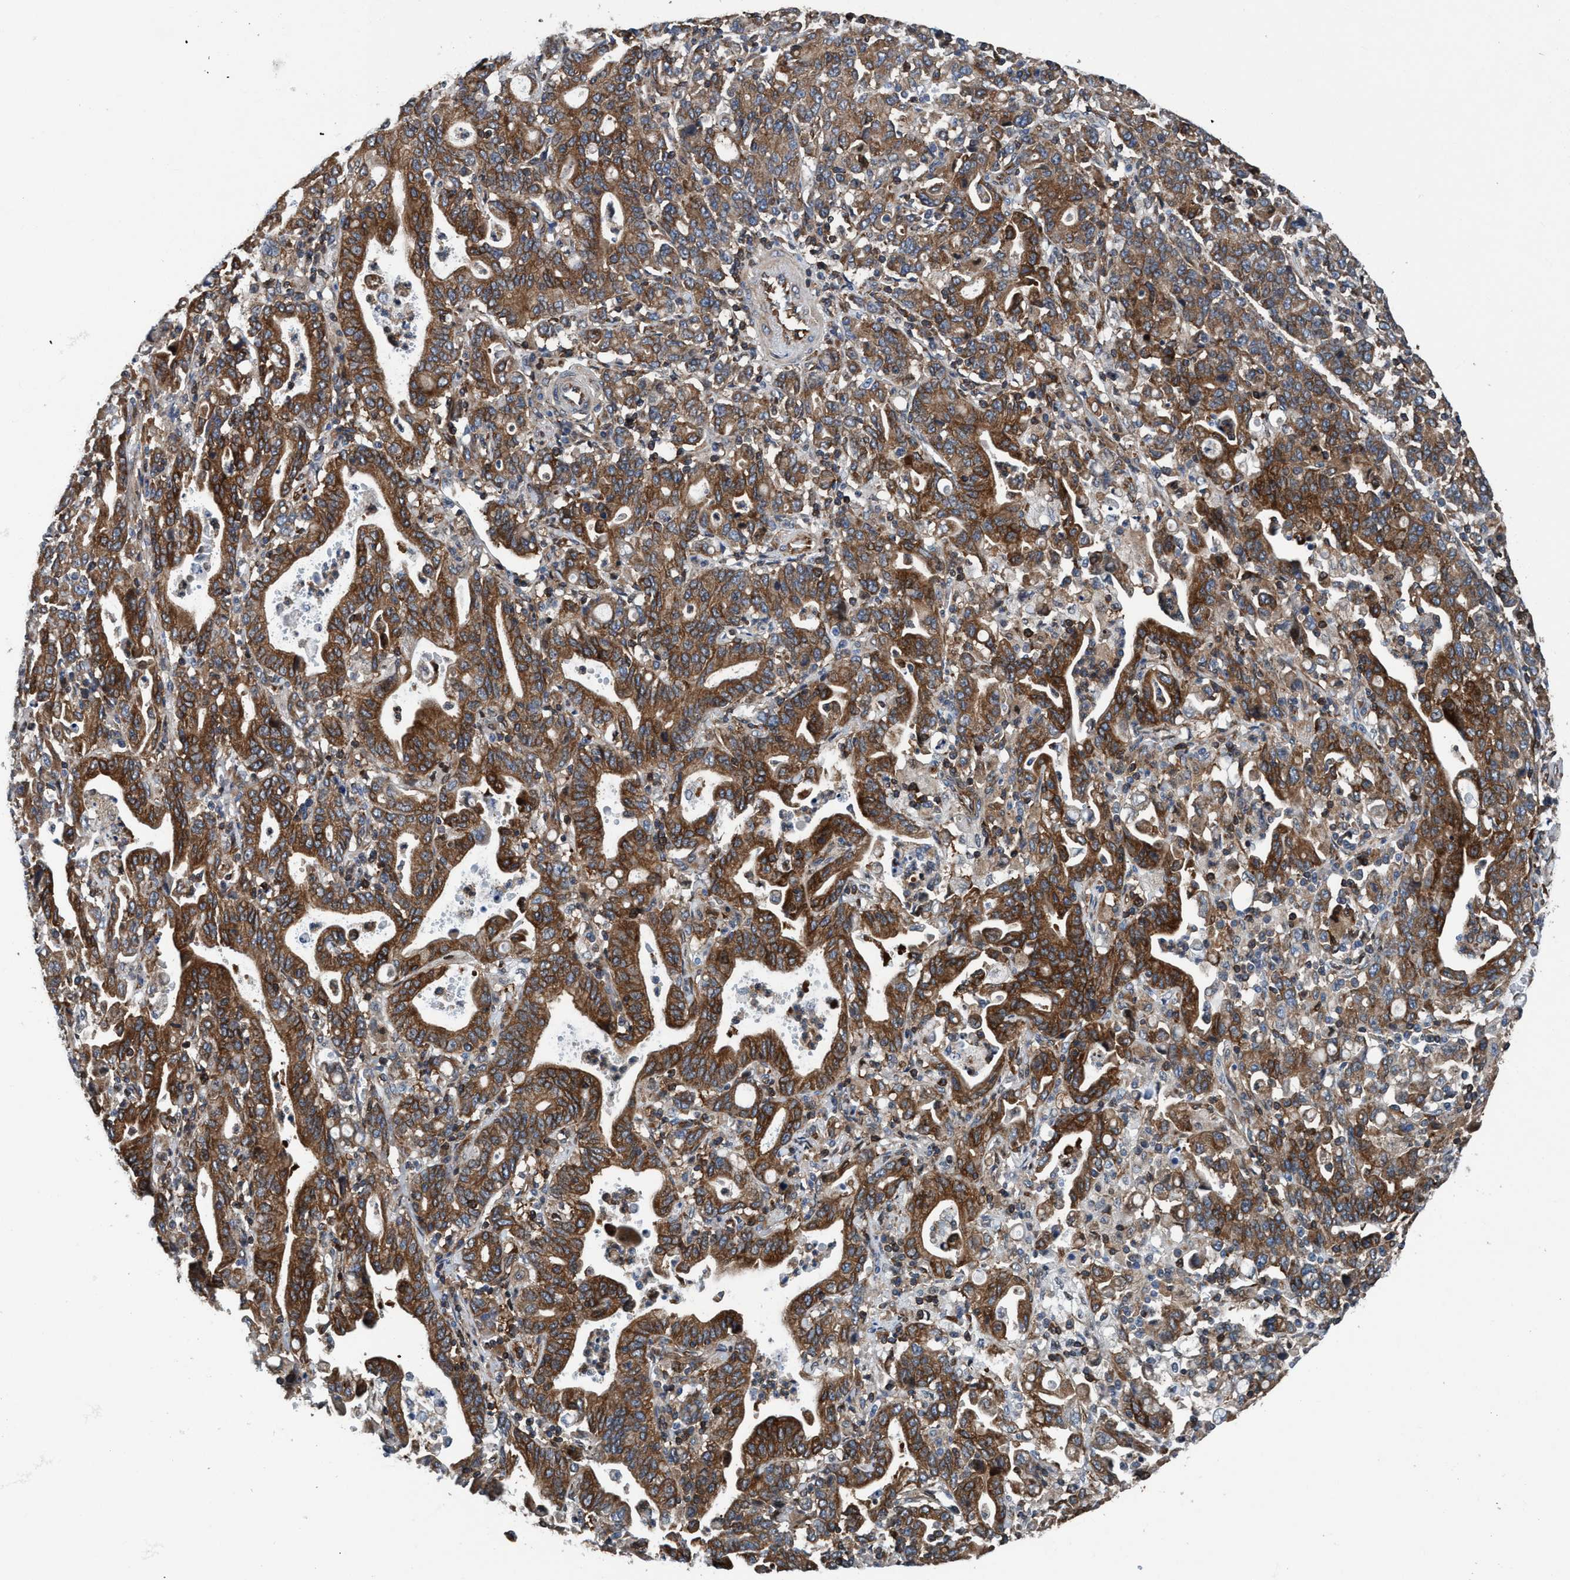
{"staining": {"intensity": "moderate", "quantity": ">75%", "location": "cytoplasmic/membranous"}, "tissue": "stomach cancer", "cell_type": "Tumor cells", "image_type": "cancer", "snomed": [{"axis": "morphology", "description": "Adenocarcinoma, NOS"}, {"axis": "topography", "description": "Stomach, upper"}], "caption": "Stomach cancer (adenocarcinoma) stained with DAB IHC shows medium levels of moderate cytoplasmic/membranous positivity in about >75% of tumor cells.", "gene": "NMT1", "patient": {"sex": "male", "age": 69}}